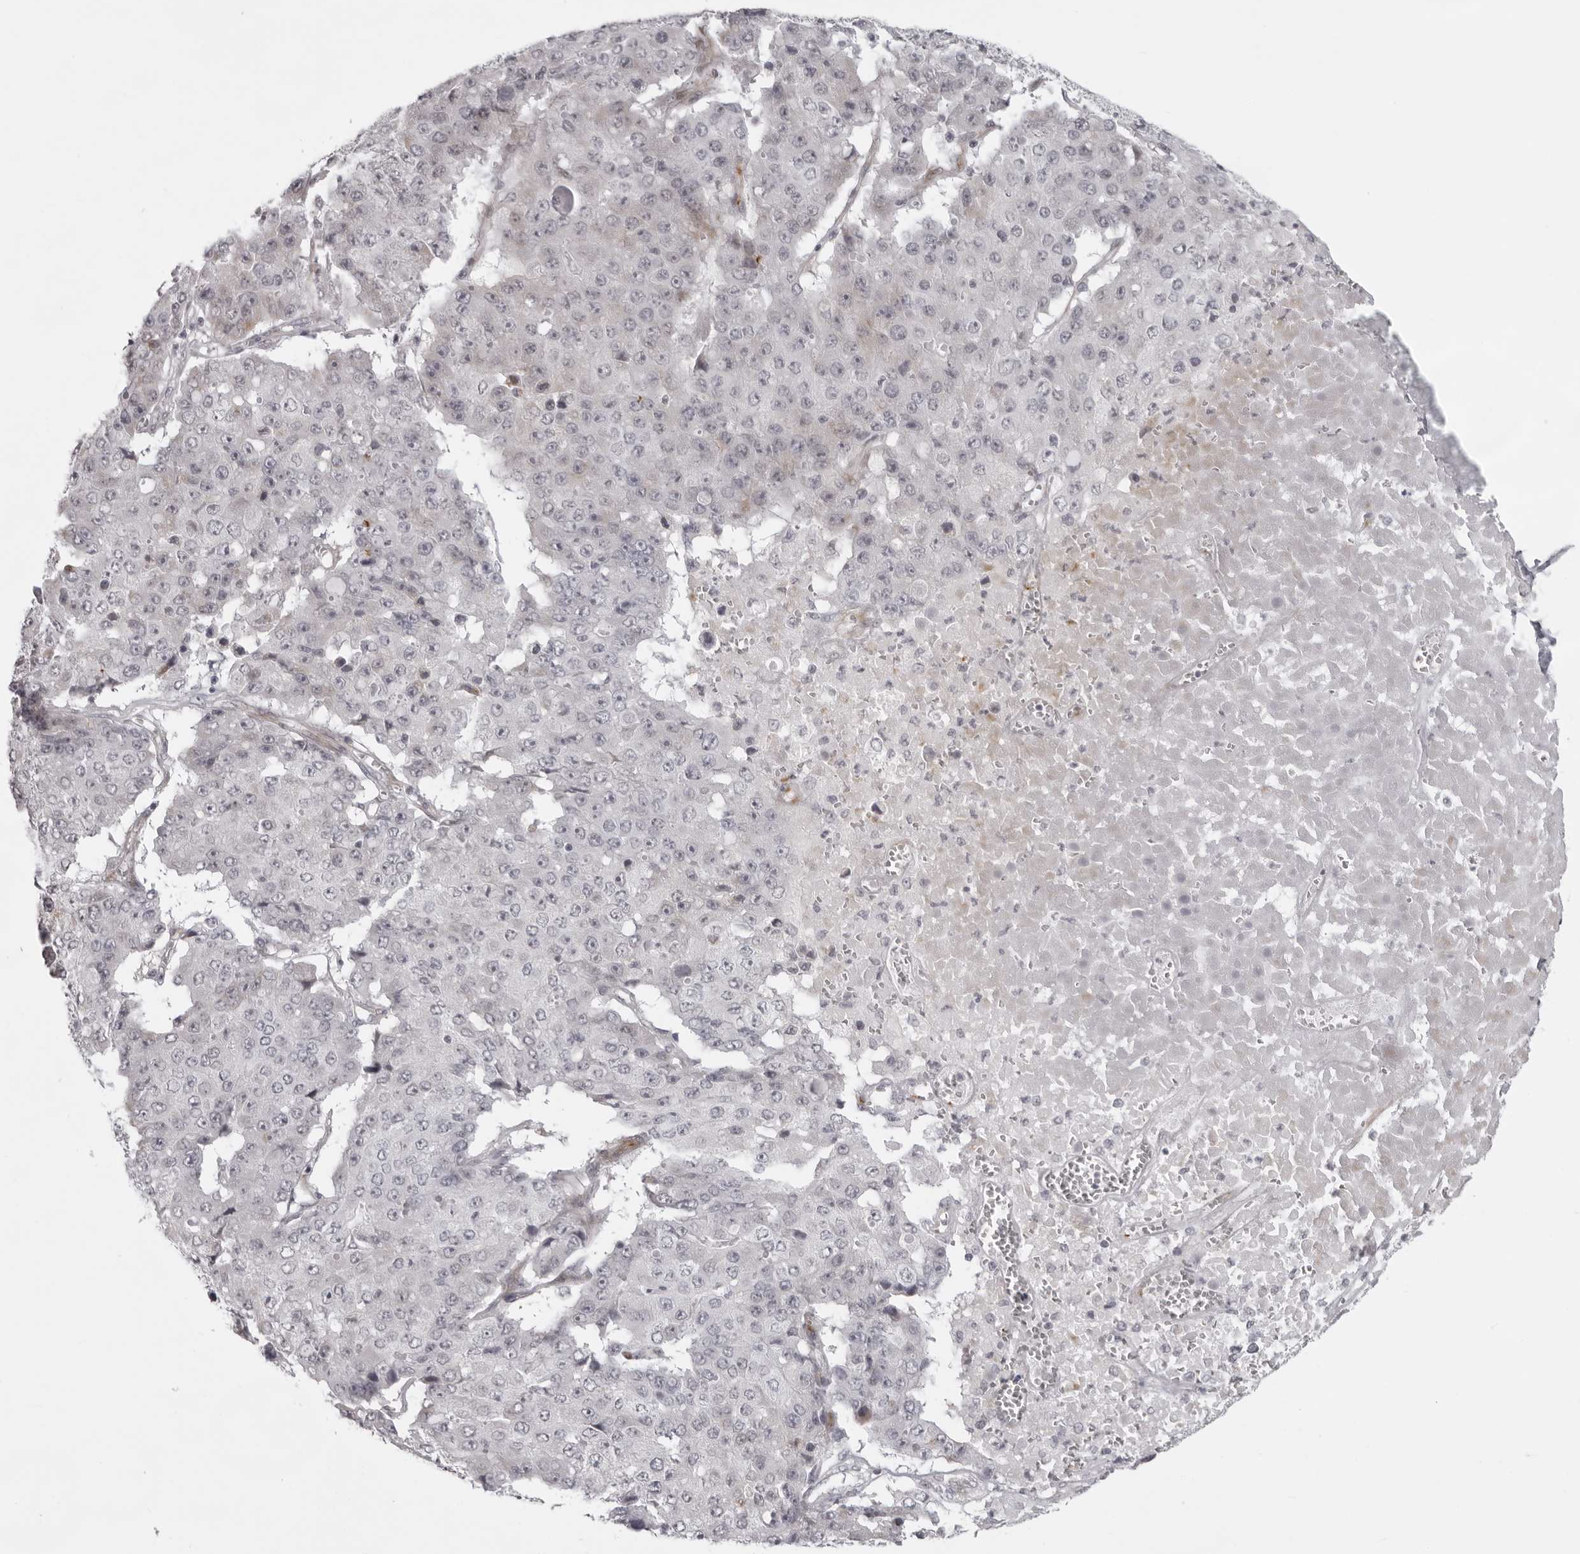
{"staining": {"intensity": "negative", "quantity": "none", "location": "none"}, "tissue": "pancreatic cancer", "cell_type": "Tumor cells", "image_type": "cancer", "snomed": [{"axis": "morphology", "description": "Adenocarcinoma, NOS"}, {"axis": "topography", "description": "Pancreas"}], "caption": "Tumor cells show no significant protein expression in pancreatic cancer.", "gene": "NUDT18", "patient": {"sex": "male", "age": 50}}